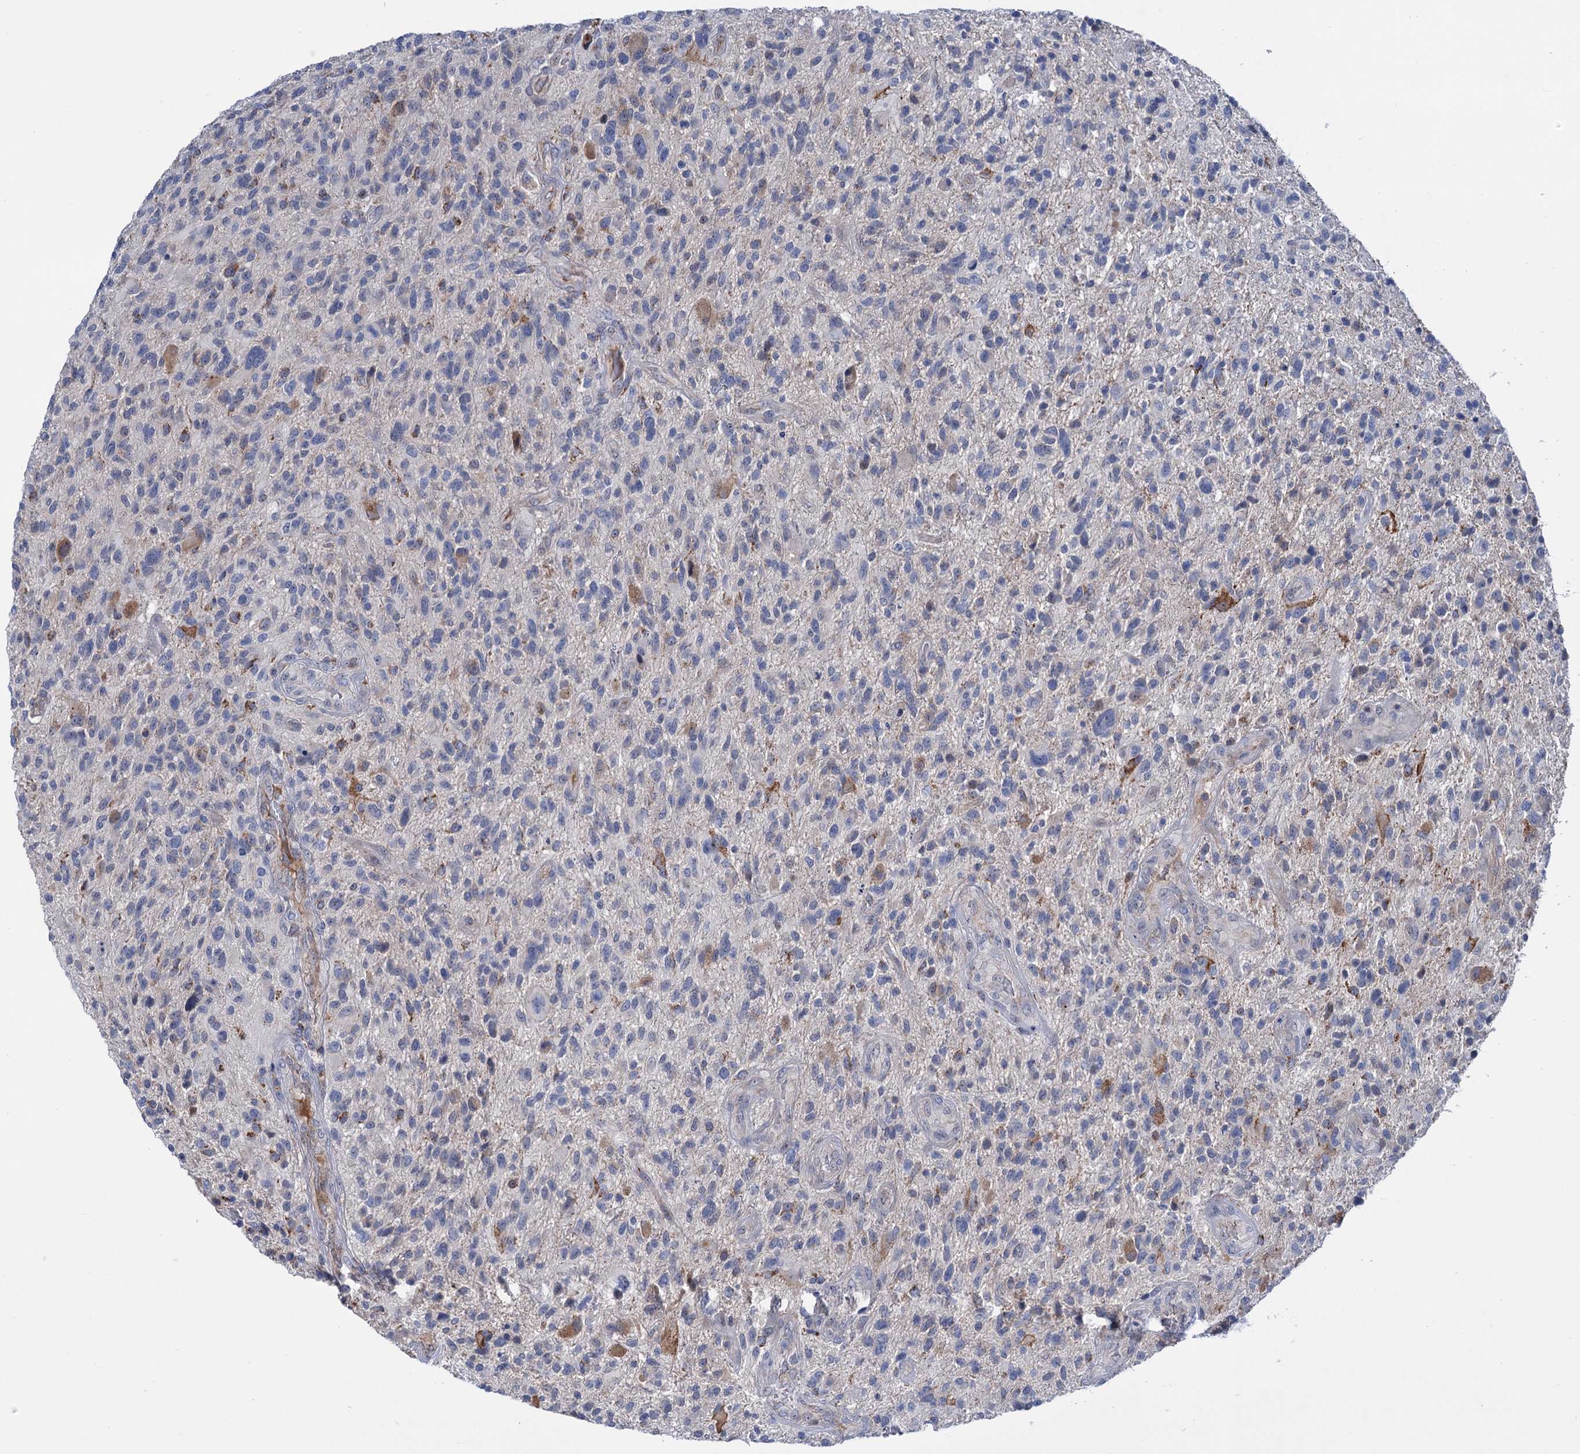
{"staining": {"intensity": "moderate", "quantity": "<25%", "location": "cytoplasmic/membranous"}, "tissue": "glioma", "cell_type": "Tumor cells", "image_type": "cancer", "snomed": [{"axis": "morphology", "description": "Glioma, malignant, High grade"}, {"axis": "topography", "description": "Brain"}], "caption": "Immunohistochemistry of malignant glioma (high-grade) reveals low levels of moderate cytoplasmic/membranous expression in about <25% of tumor cells. (IHC, brightfield microscopy, high magnification).", "gene": "LPIN1", "patient": {"sex": "male", "age": 47}}